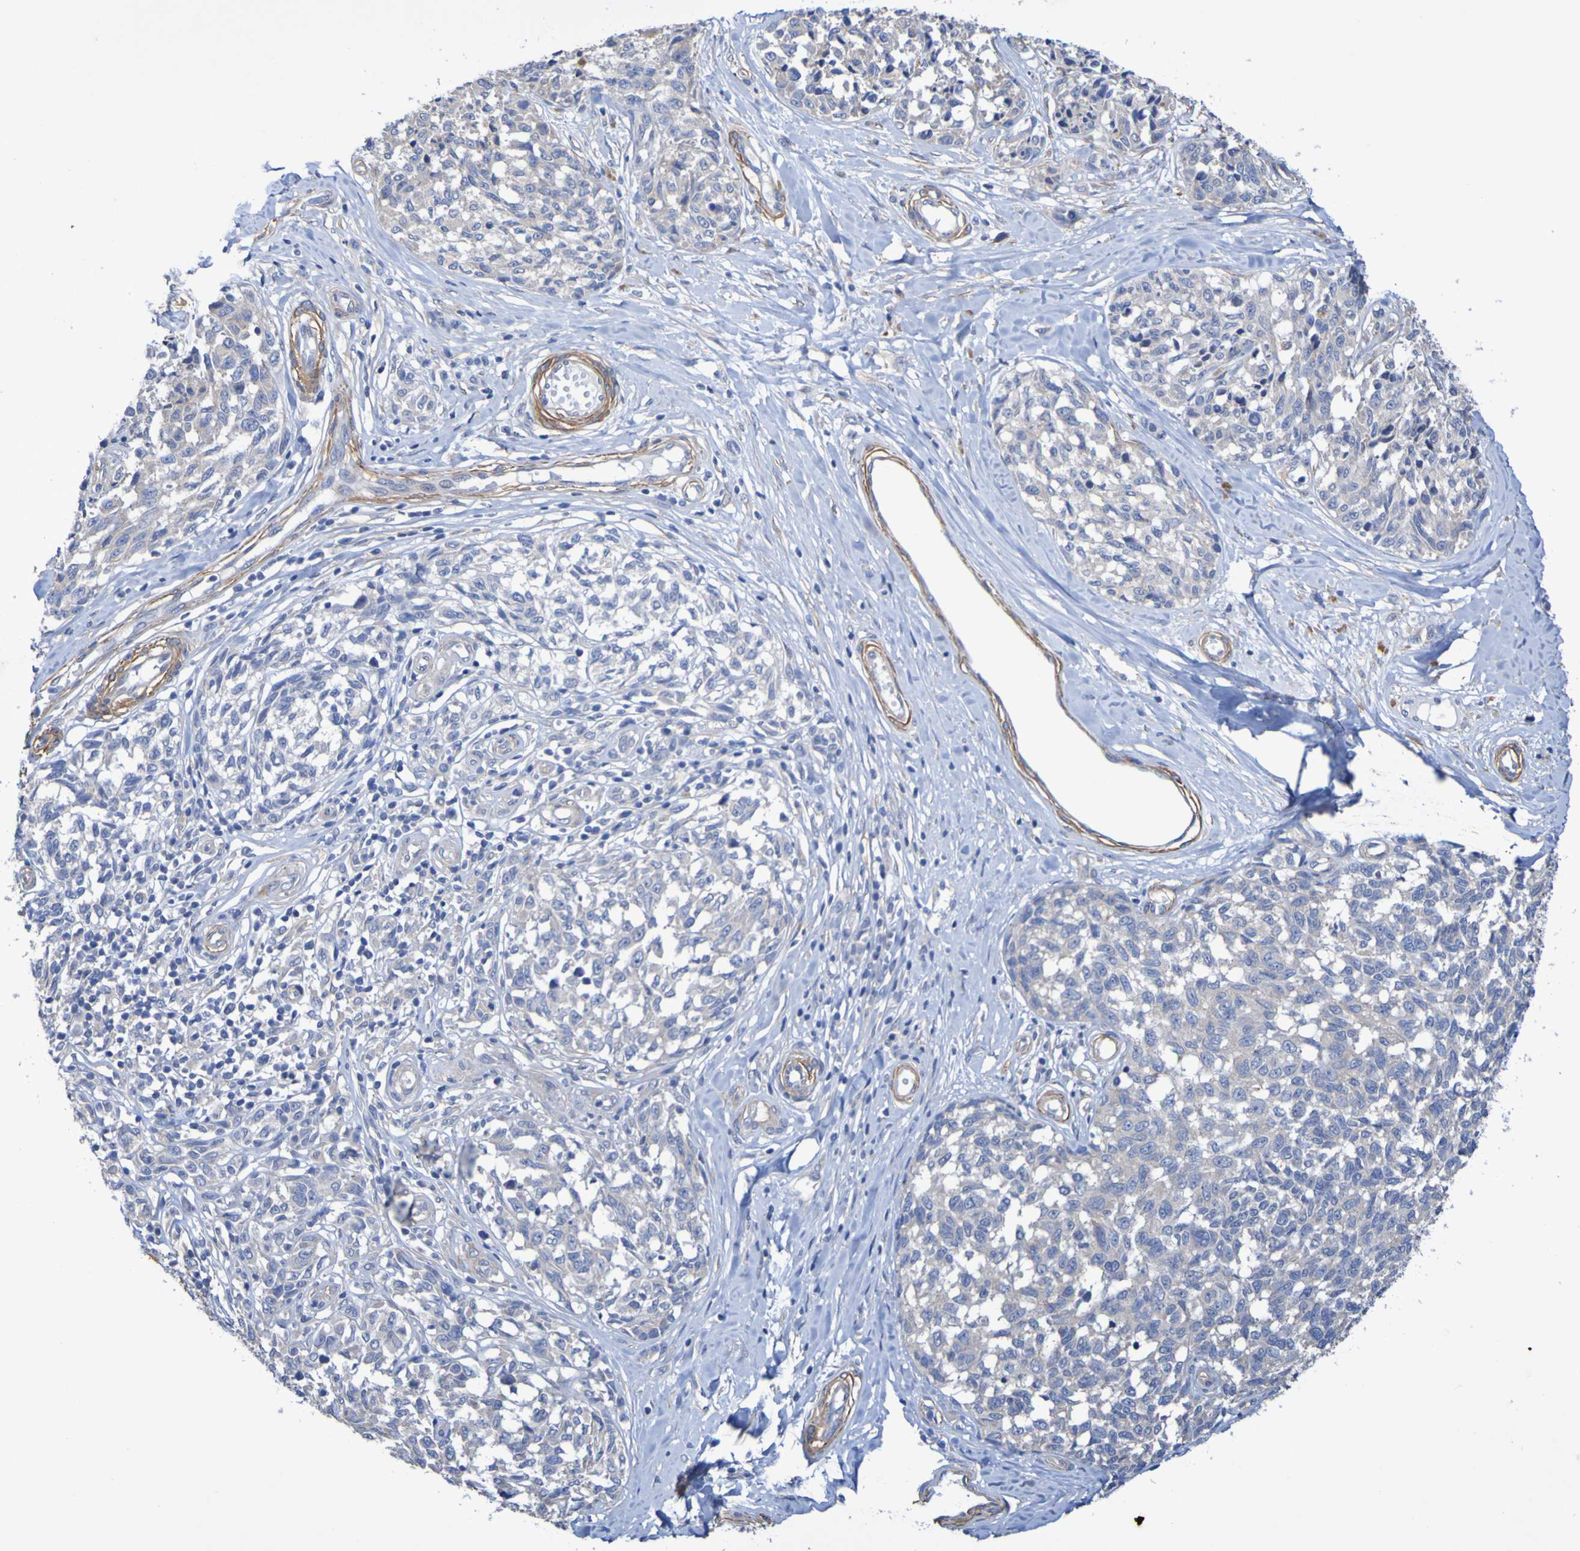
{"staining": {"intensity": "weak", "quantity": "25%-75%", "location": "cytoplasmic/membranous"}, "tissue": "melanoma", "cell_type": "Tumor cells", "image_type": "cancer", "snomed": [{"axis": "morphology", "description": "Malignant melanoma, NOS"}, {"axis": "topography", "description": "Skin"}], "caption": "Protein expression analysis of malignant melanoma shows weak cytoplasmic/membranous staining in approximately 25%-75% of tumor cells.", "gene": "SRPRB", "patient": {"sex": "female", "age": 64}}